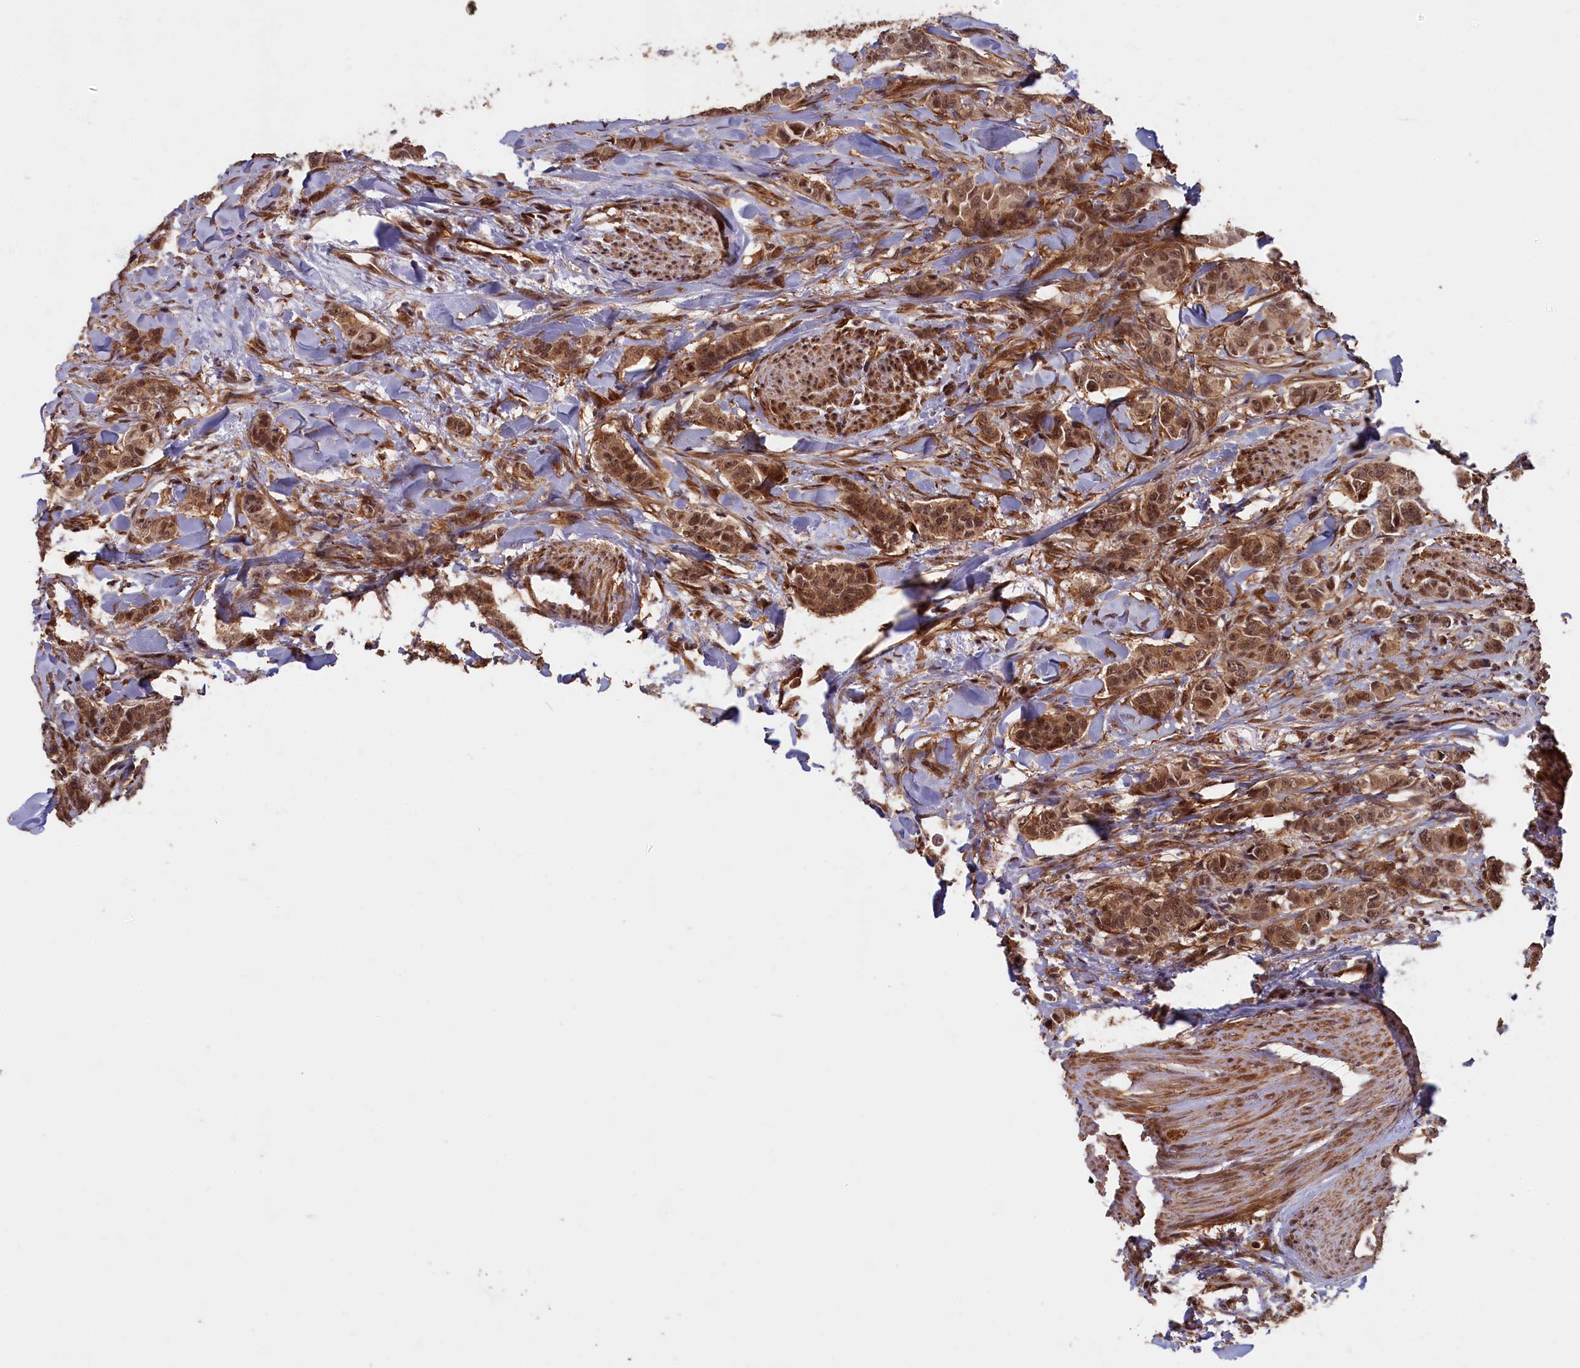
{"staining": {"intensity": "moderate", "quantity": ">75%", "location": "cytoplasmic/membranous,nuclear"}, "tissue": "breast cancer", "cell_type": "Tumor cells", "image_type": "cancer", "snomed": [{"axis": "morphology", "description": "Duct carcinoma"}, {"axis": "topography", "description": "Breast"}], "caption": "IHC photomicrograph of neoplastic tissue: intraductal carcinoma (breast) stained using immunohistochemistry (IHC) demonstrates medium levels of moderate protein expression localized specifically in the cytoplasmic/membranous and nuclear of tumor cells, appearing as a cytoplasmic/membranous and nuclear brown color.", "gene": "HIF3A", "patient": {"sex": "female", "age": 40}}